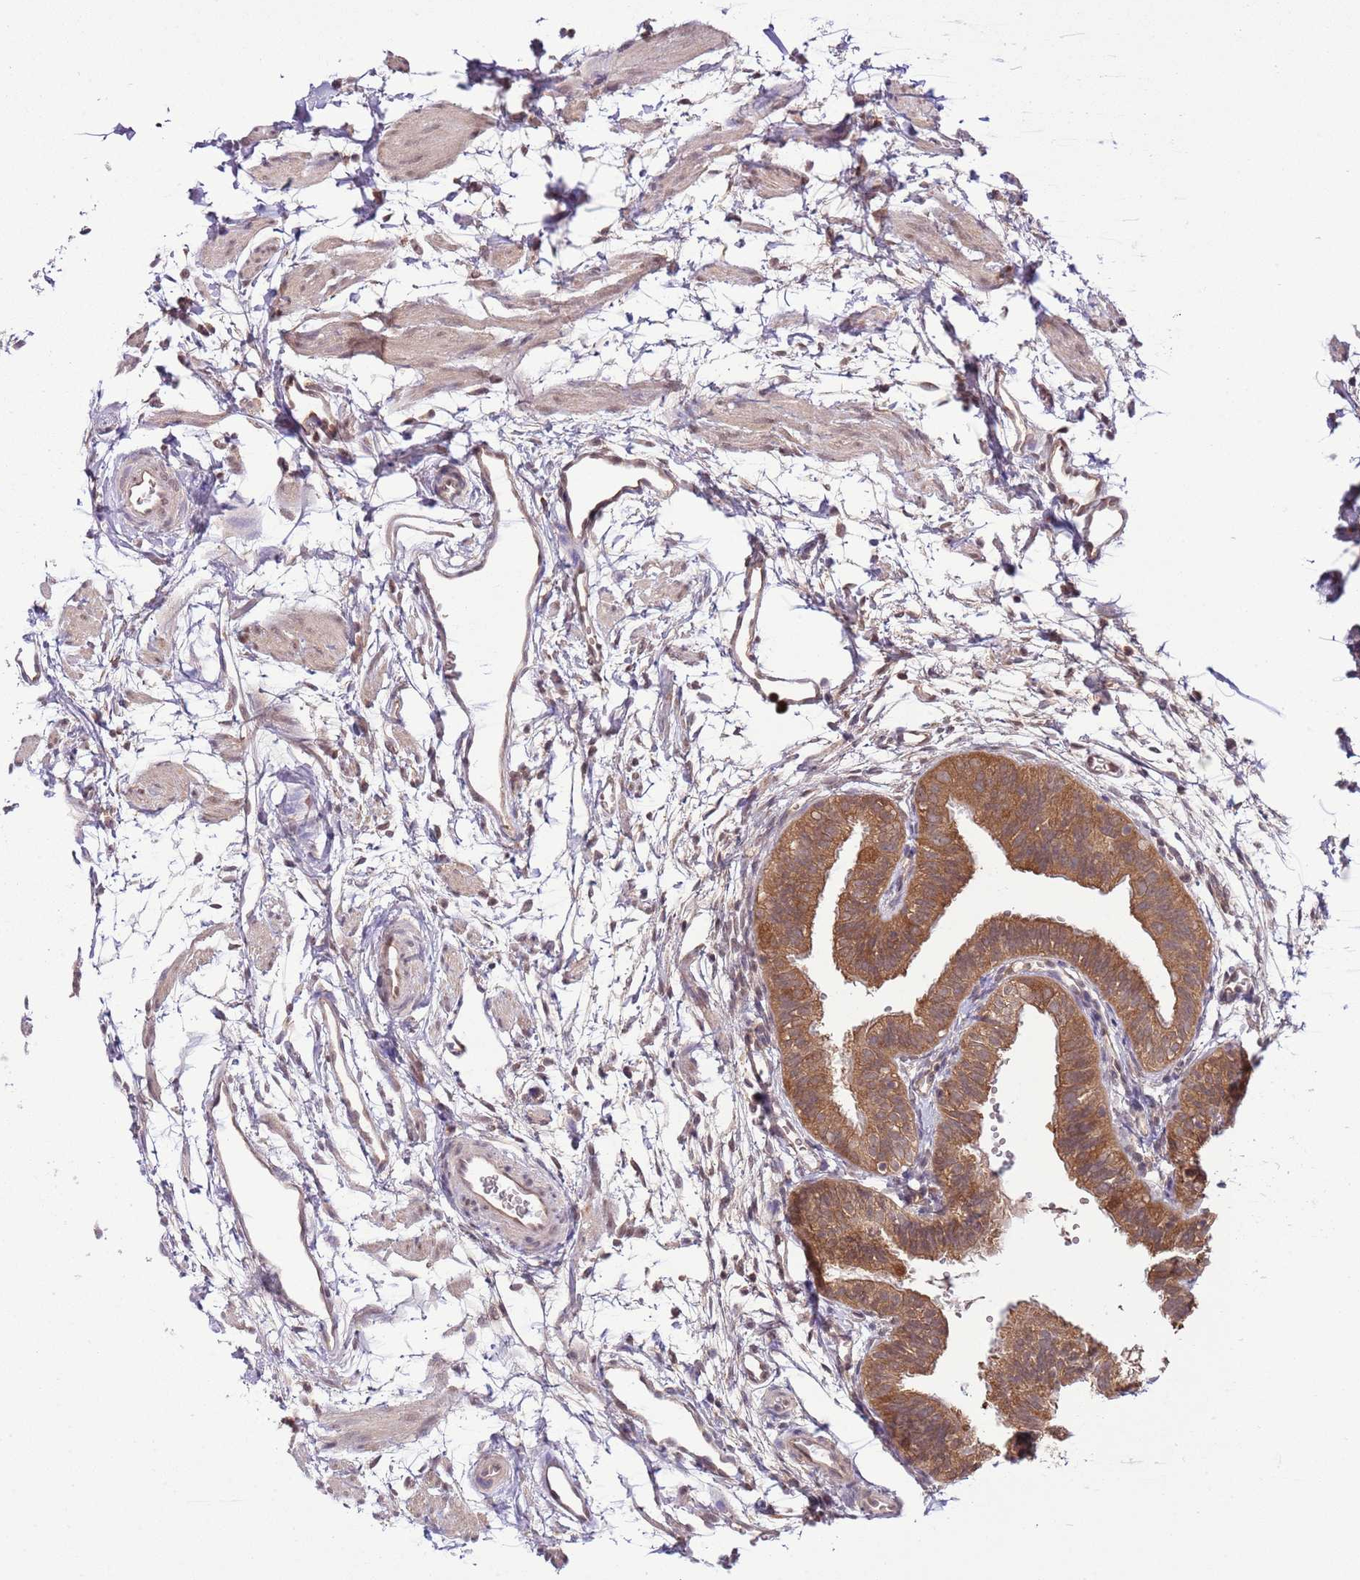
{"staining": {"intensity": "moderate", "quantity": ">75%", "location": "cytoplasmic/membranous,nuclear"}, "tissue": "fallopian tube", "cell_type": "Glandular cells", "image_type": "normal", "snomed": [{"axis": "morphology", "description": "Normal tissue, NOS"}, {"axis": "topography", "description": "Fallopian tube"}], "caption": "This is a micrograph of immunohistochemistry staining of benign fallopian tube, which shows moderate positivity in the cytoplasmic/membranous,nuclear of glandular cells.", "gene": "AMIGO1", "patient": {"sex": "female", "age": 35}}